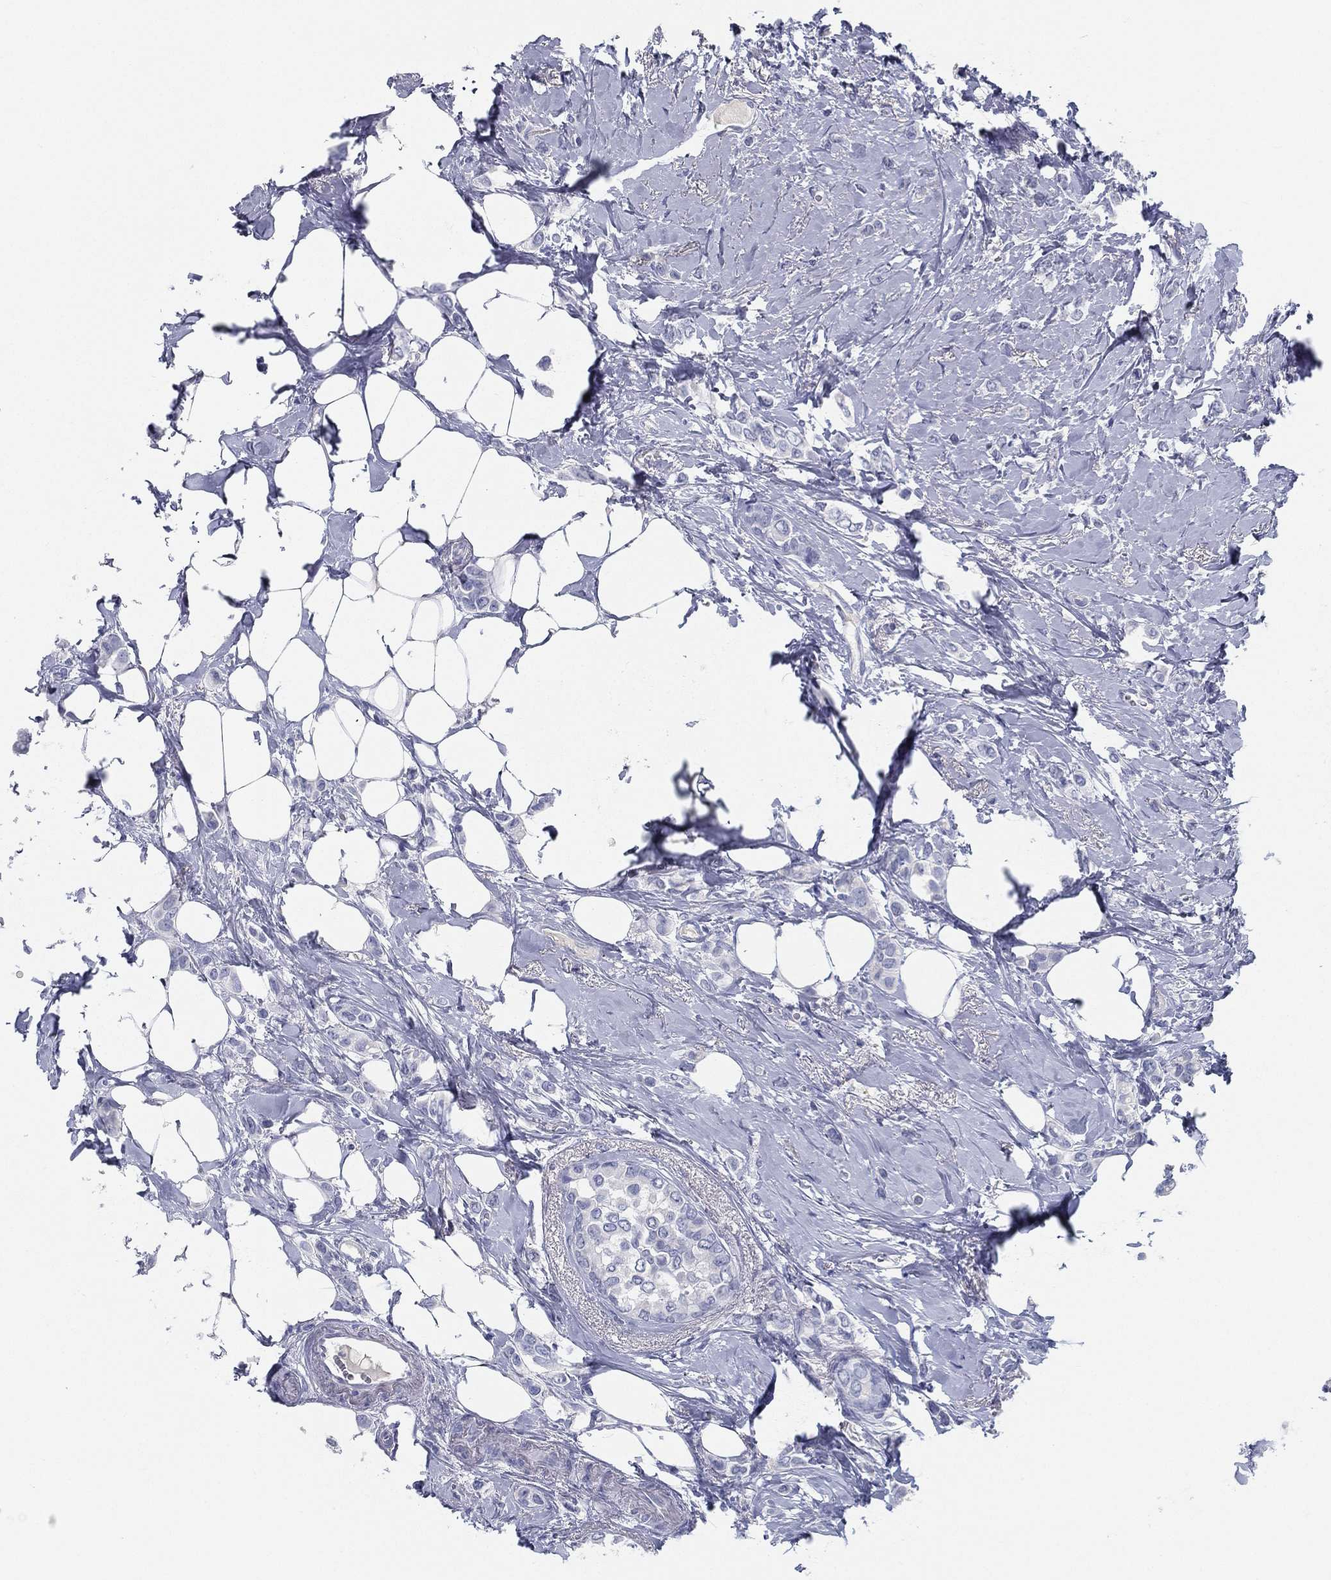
{"staining": {"intensity": "negative", "quantity": "none", "location": "none"}, "tissue": "breast cancer", "cell_type": "Tumor cells", "image_type": "cancer", "snomed": [{"axis": "morphology", "description": "Lobular carcinoma"}, {"axis": "topography", "description": "Breast"}], "caption": "Immunohistochemistry (IHC) image of neoplastic tissue: human breast cancer stained with DAB demonstrates no significant protein expression in tumor cells.", "gene": "STS", "patient": {"sex": "female", "age": 66}}